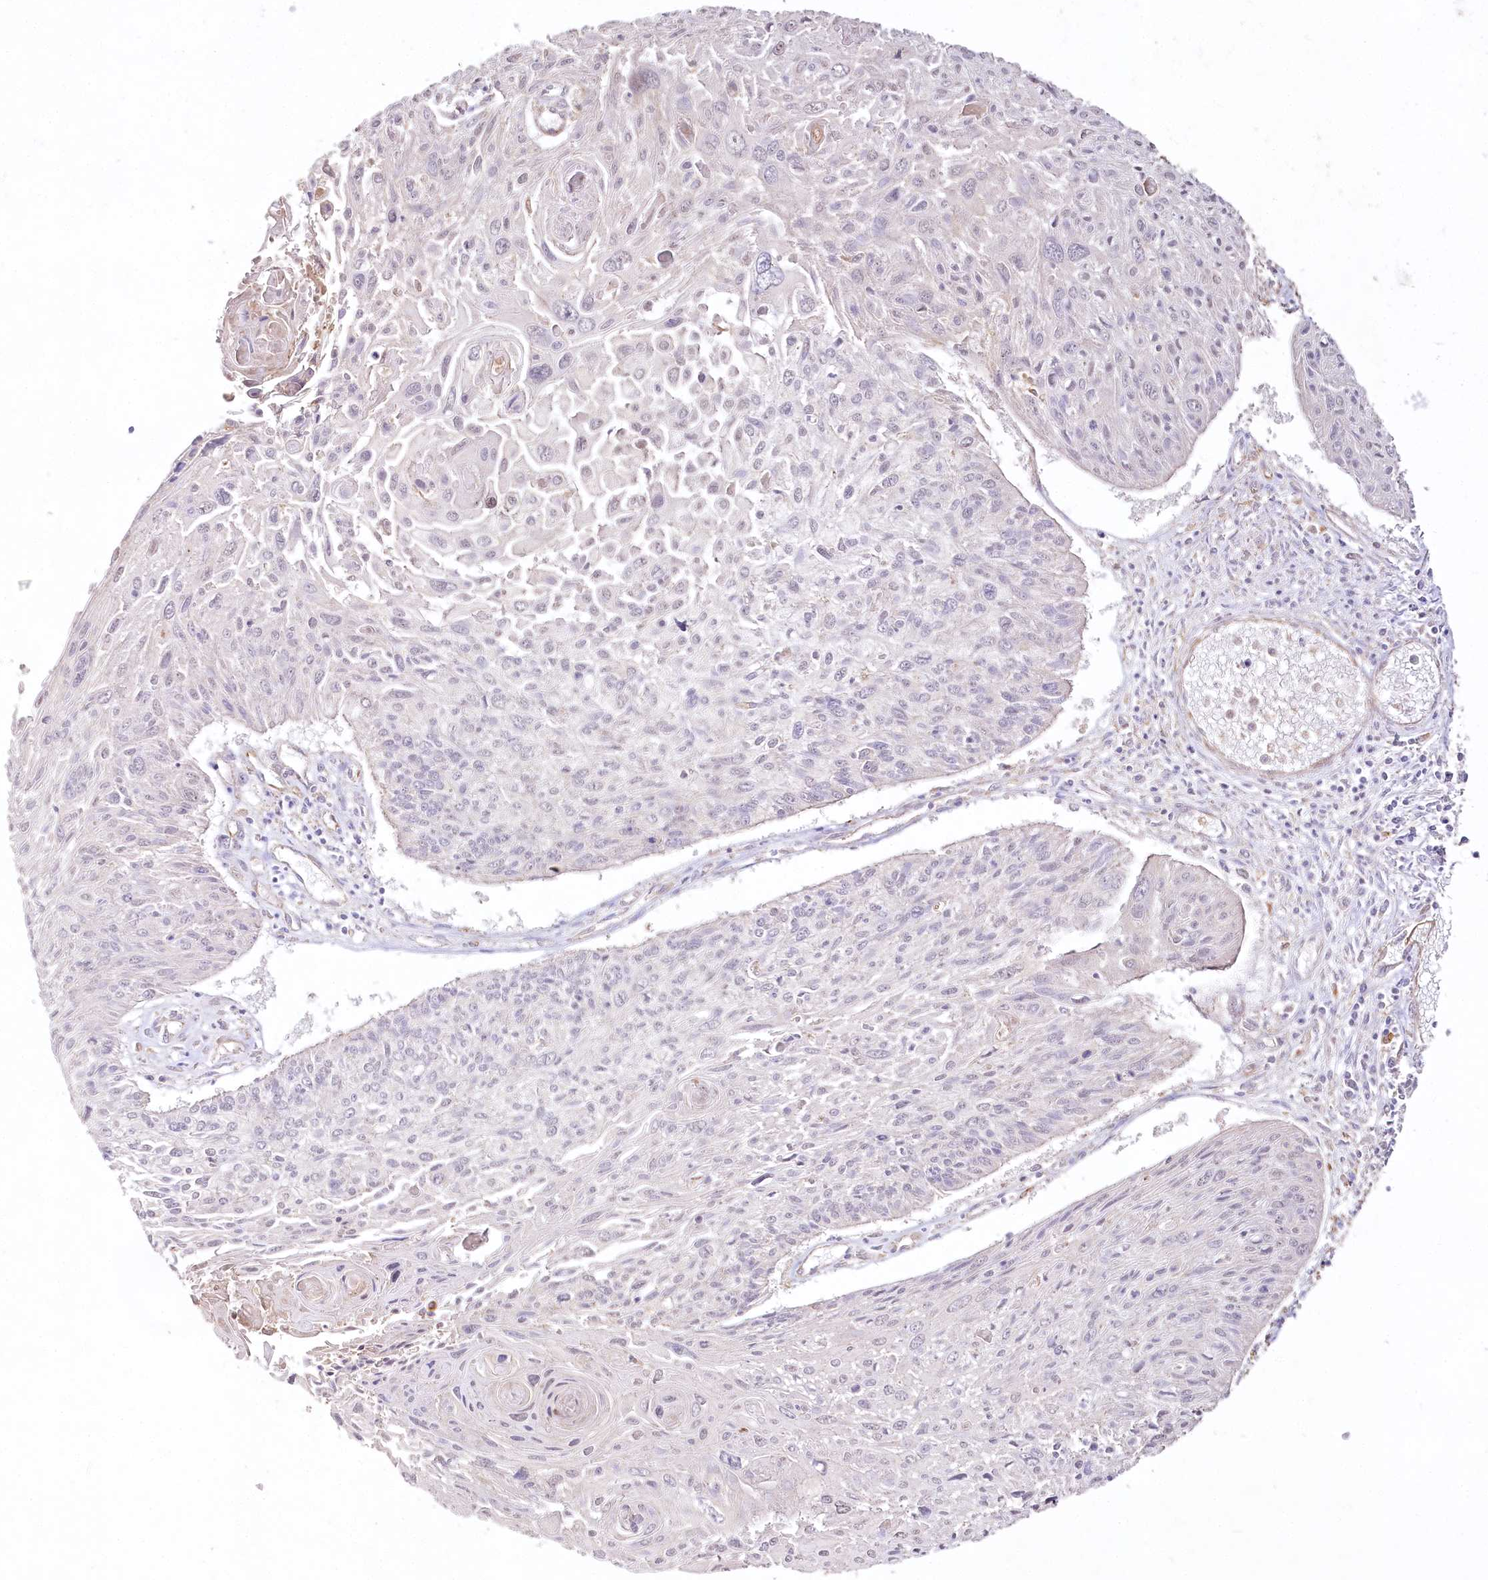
{"staining": {"intensity": "negative", "quantity": "none", "location": "none"}, "tissue": "cervical cancer", "cell_type": "Tumor cells", "image_type": "cancer", "snomed": [{"axis": "morphology", "description": "Squamous cell carcinoma, NOS"}, {"axis": "topography", "description": "Cervix"}], "caption": "Immunohistochemical staining of human cervical squamous cell carcinoma exhibits no significant expression in tumor cells.", "gene": "DMXL1", "patient": {"sex": "female", "age": 51}}